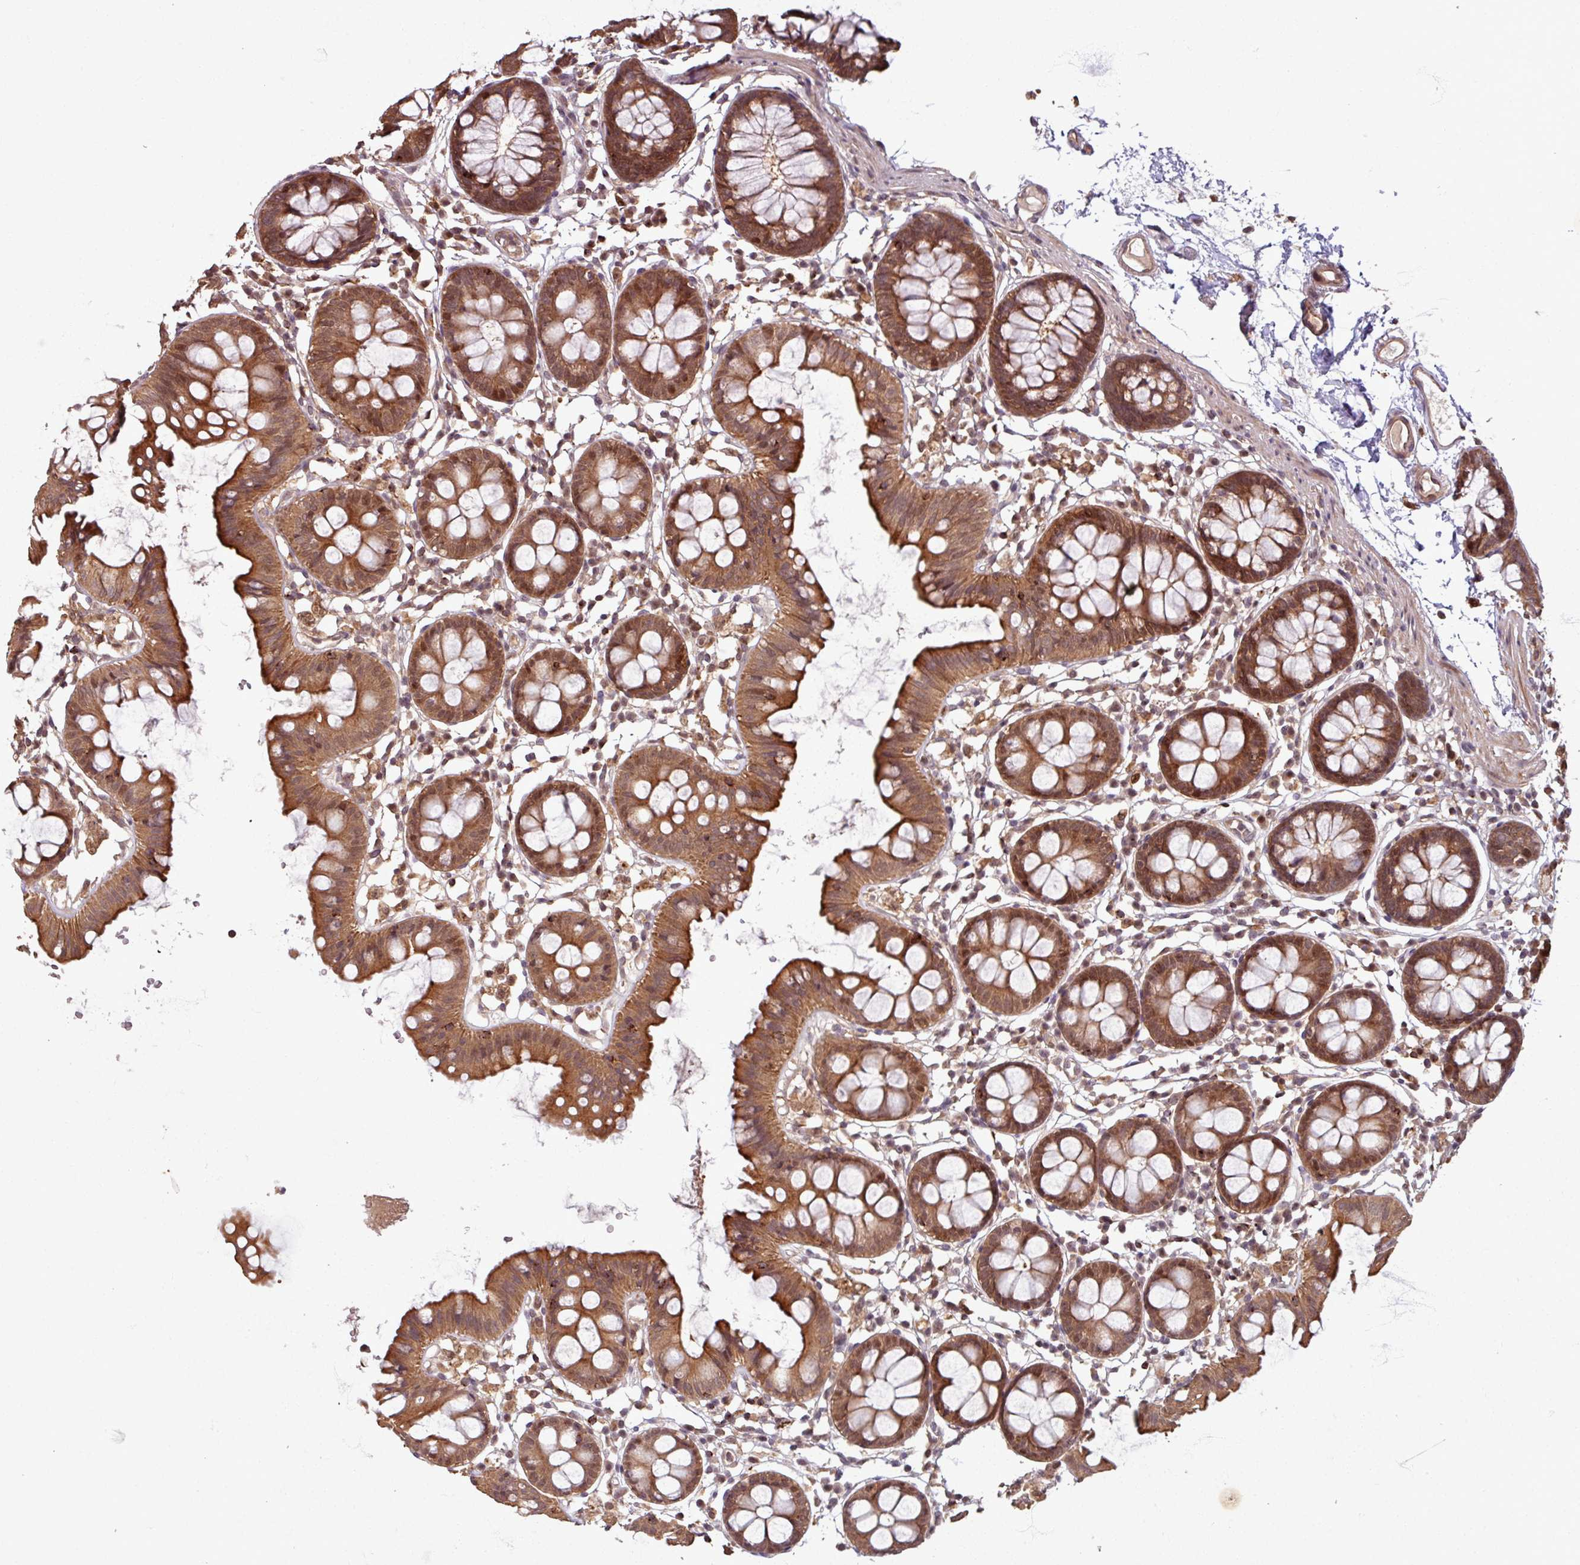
{"staining": {"intensity": "moderate", "quantity": ">75%", "location": "cytoplasmic/membranous,nuclear"}, "tissue": "colon", "cell_type": "Endothelial cells", "image_type": "normal", "snomed": [{"axis": "morphology", "description": "Normal tissue, NOS"}, {"axis": "topography", "description": "Colon"}], "caption": "A medium amount of moderate cytoplasmic/membranous,nuclear expression is seen in about >75% of endothelial cells in normal colon. The staining was performed using DAB (3,3'-diaminobenzidine), with brown indicating positive protein expression. Nuclei are stained blue with hematoxylin.", "gene": "OR6B1", "patient": {"sex": "female", "age": 84}}